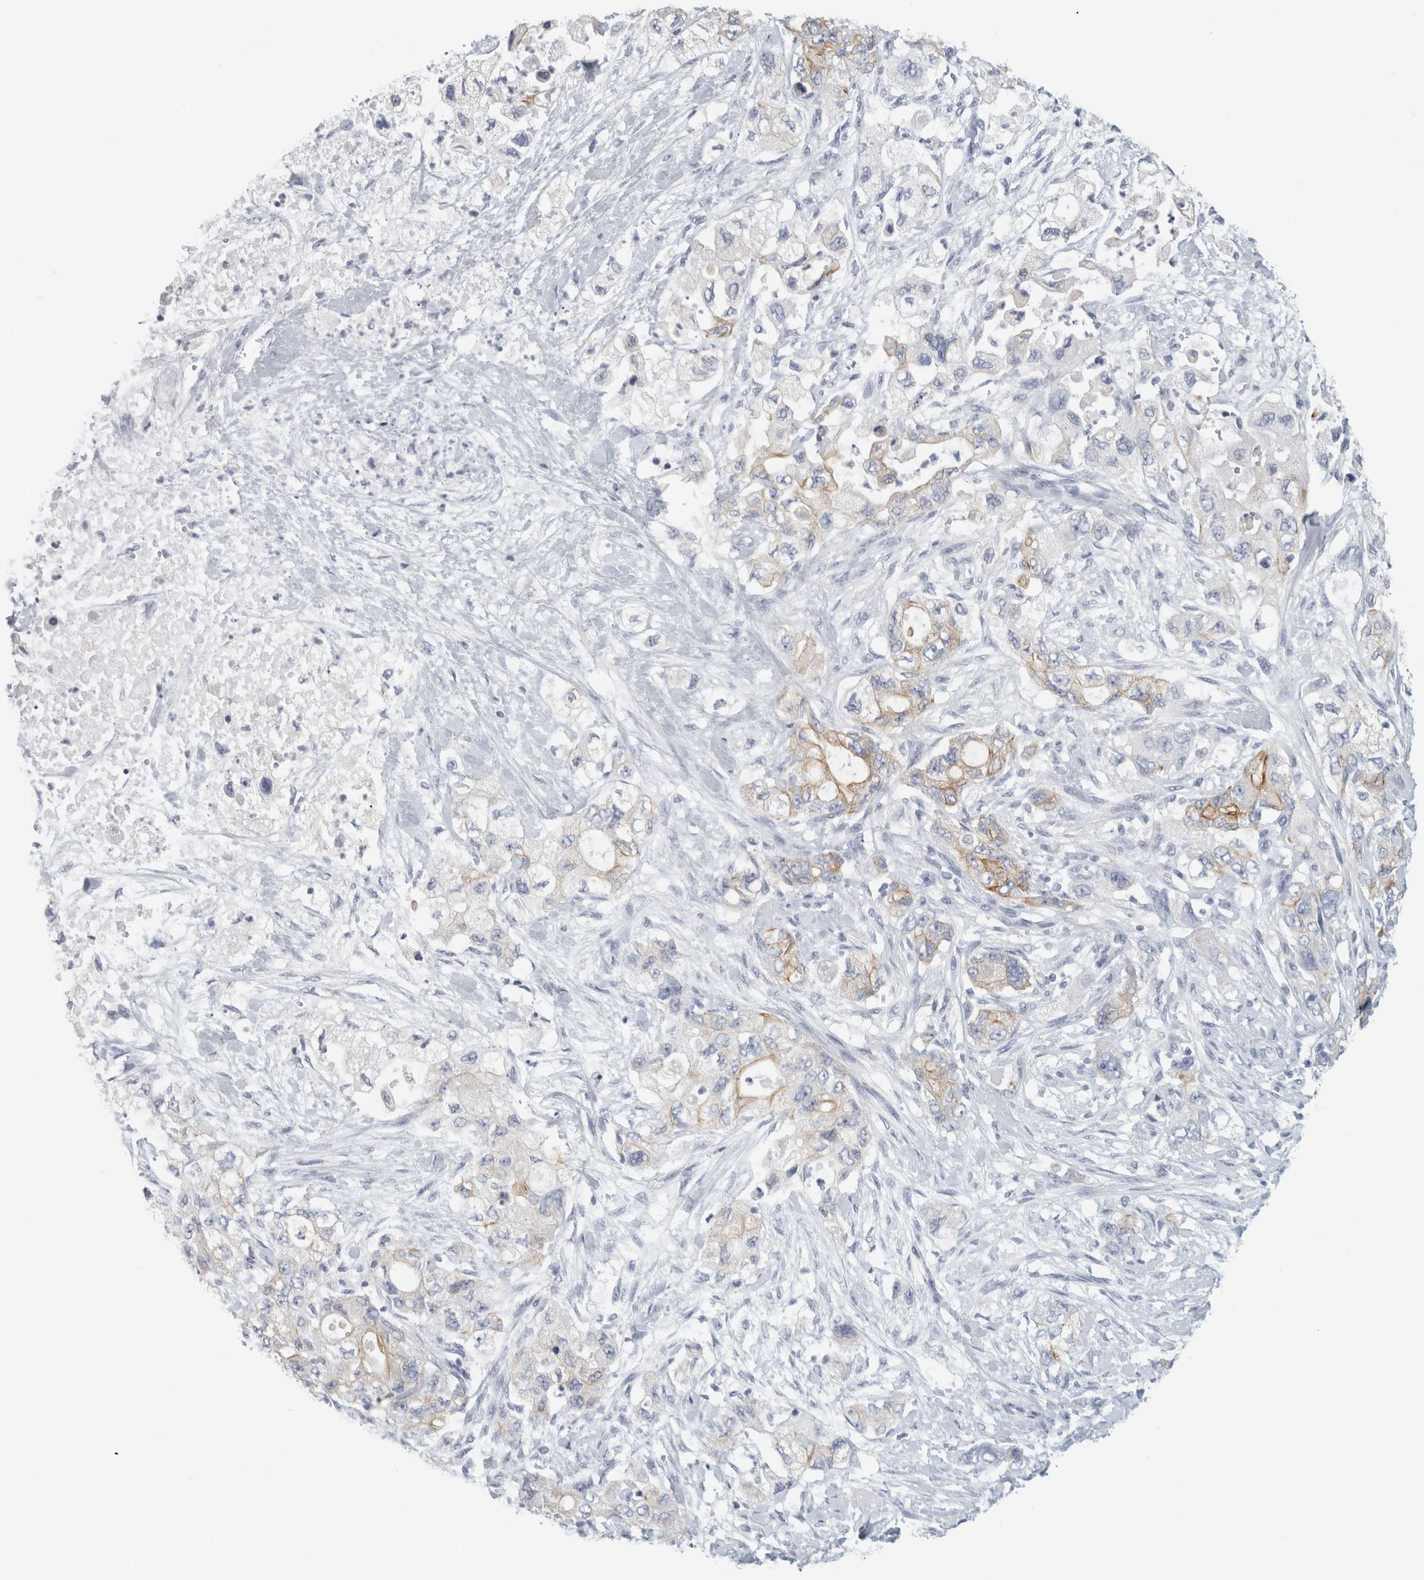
{"staining": {"intensity": "strong", "quantity": ">75%", "location": "cytoplasmic/membranous"}, "tissue": "pancreatic cancer", "cell_type": "Tumor cells", "image_type": "cancer", "snomed": [{"axis": "morphology", "description": "Adenocarcinoma, NOS"}, {"axis": "topography", "description": "Pancreas"}], "caption": "Immunohistochemistry of pancreatic adenocarcinoma exhibits high levels of strong cytoplasmic/membranous expression in approximately >75% of tumor cells. (DAB IHC with brightfield microscopy, high magnification).", "gene": "SLC28A3", "patient": {"sex": "female", "age": 73}}